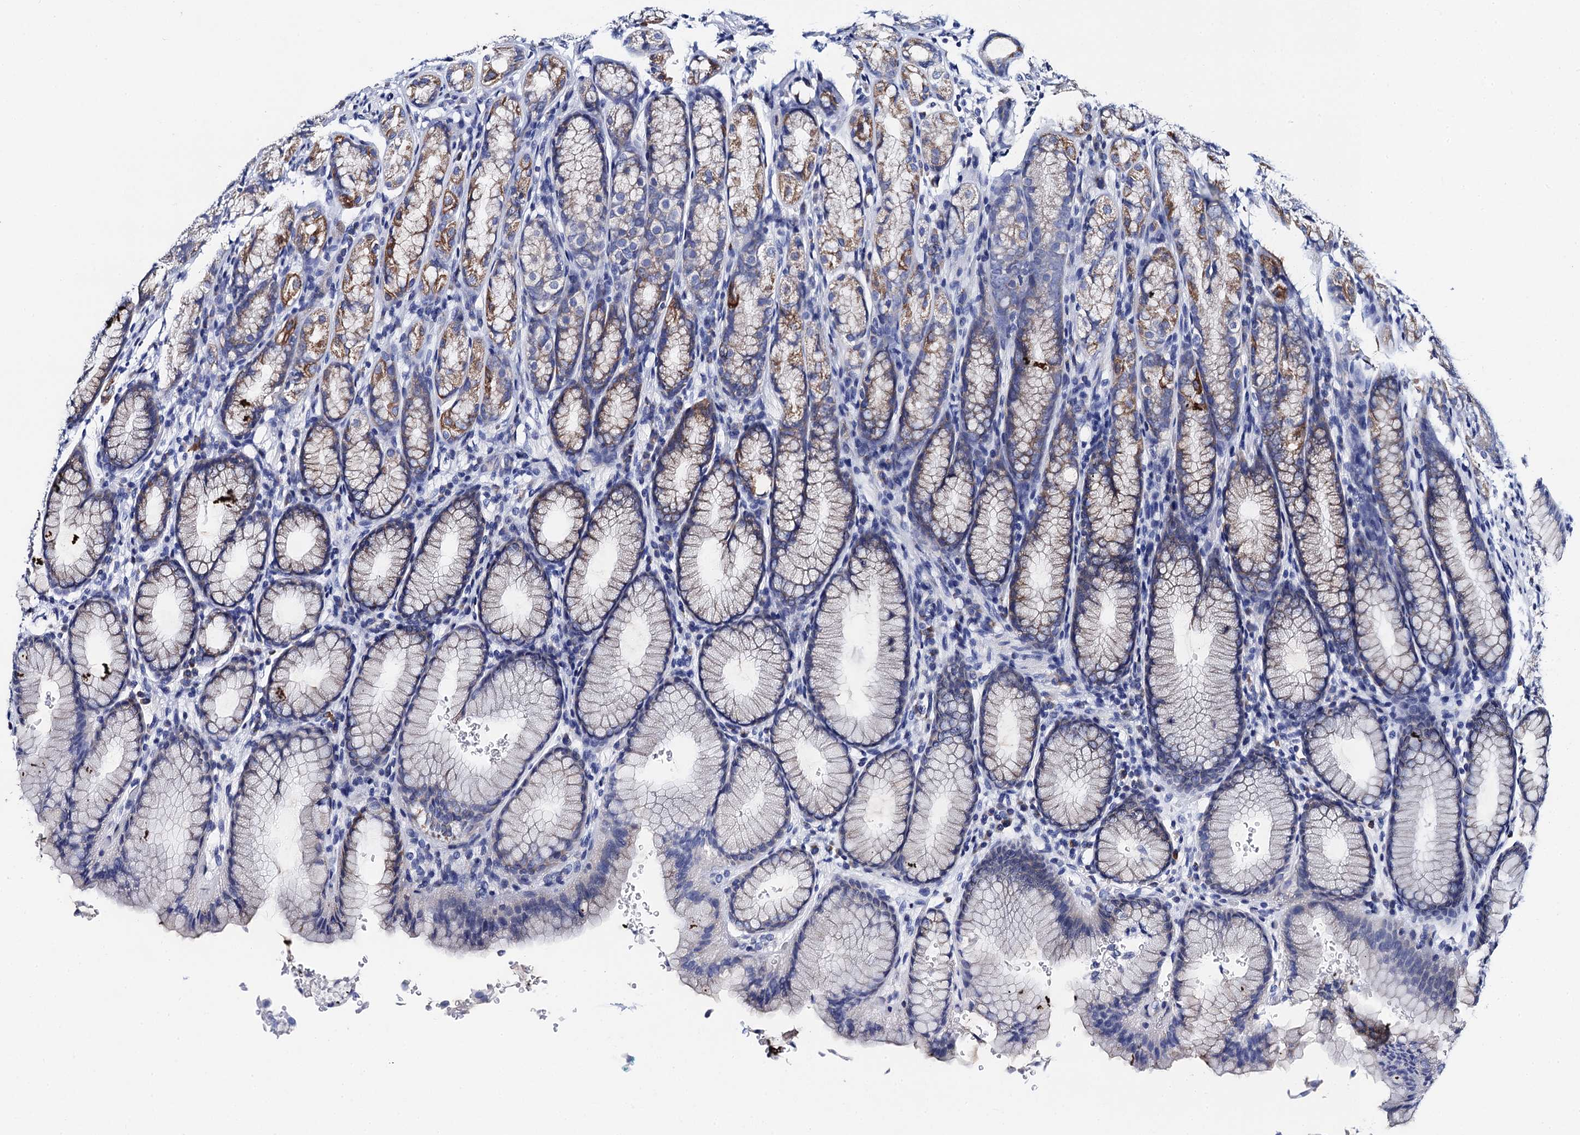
{"staining": {"intensity": "moderate", "quantity": "25%-75%", "location": "cytoplasmic/membranous"}, "tissue": "stomach", "cell_type": "Glandular cells", "image_type": "normal", "snomed": [{"axis": "morphology", "description": "Normal tissue, NOS"}, {"axis": "topography", "description": "Stomach"}], "caption": "A photomicrograph of stomach stained for a protein exhibits moderate cytoplasmic/membranous brown staining in glandular cells.", "gene": "ACADSB", "patient": {"sex": "male", "age": 42}}